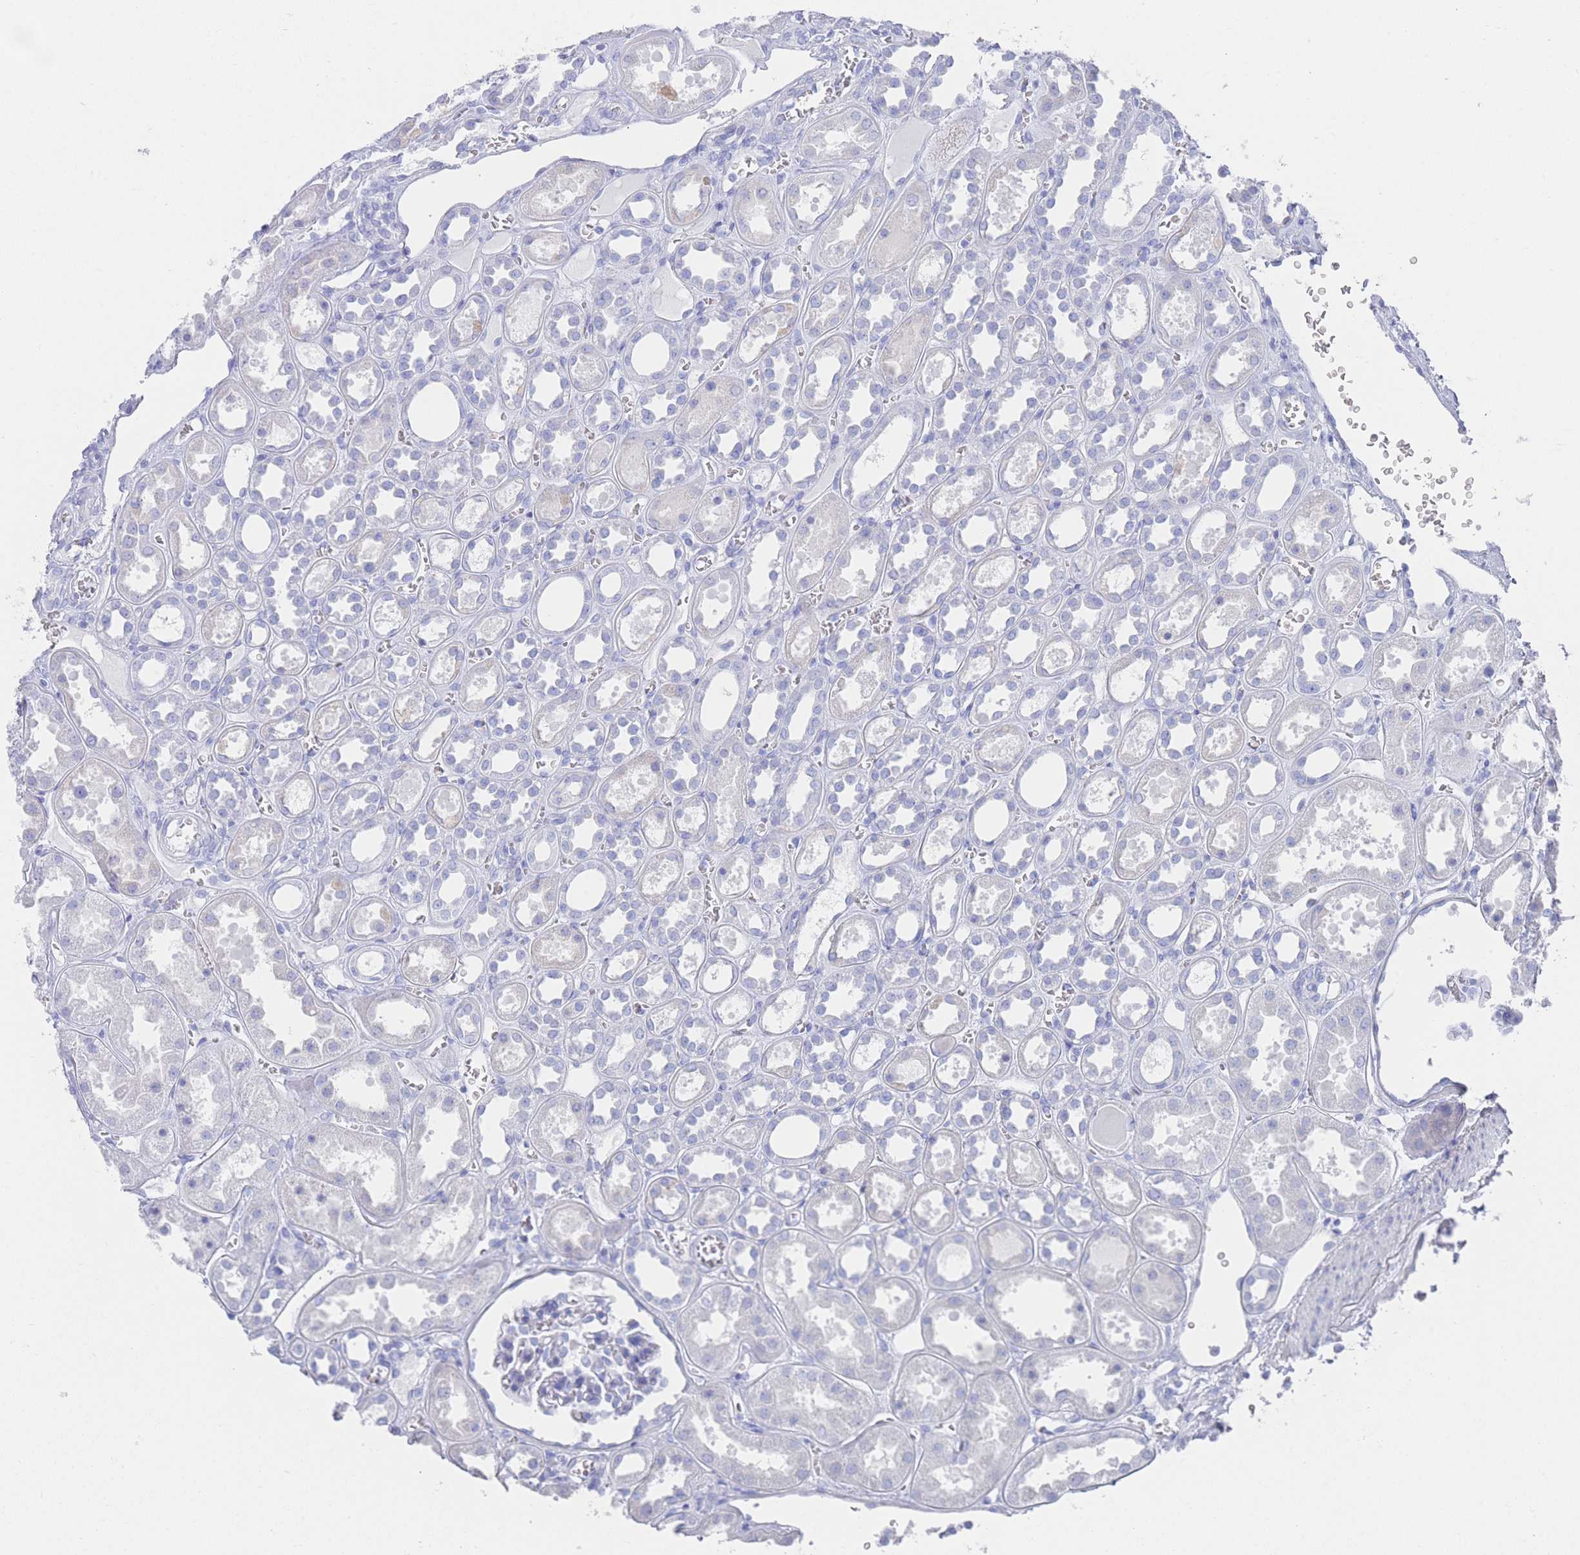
{"staining": {"intensity": "negative", "quantity": "none", "location": "none"}, "tissue": "kidney", "cell_type": "Cells in glomeruli", "image_type": "normal", "snomed": [{"axis": "morphology", "description": "Normal tissue, NOS"}, {"axis": "topography", "description": "Kidney"}], "caption": "Cells in glomeruli show no significant staining in normal kidney. (DAB (3,3'-diaminobenzidine) immunohistochemistry, high magnification).", "gene": "LRRC37A2", "patient": {"sex": "female", "age": 41}}